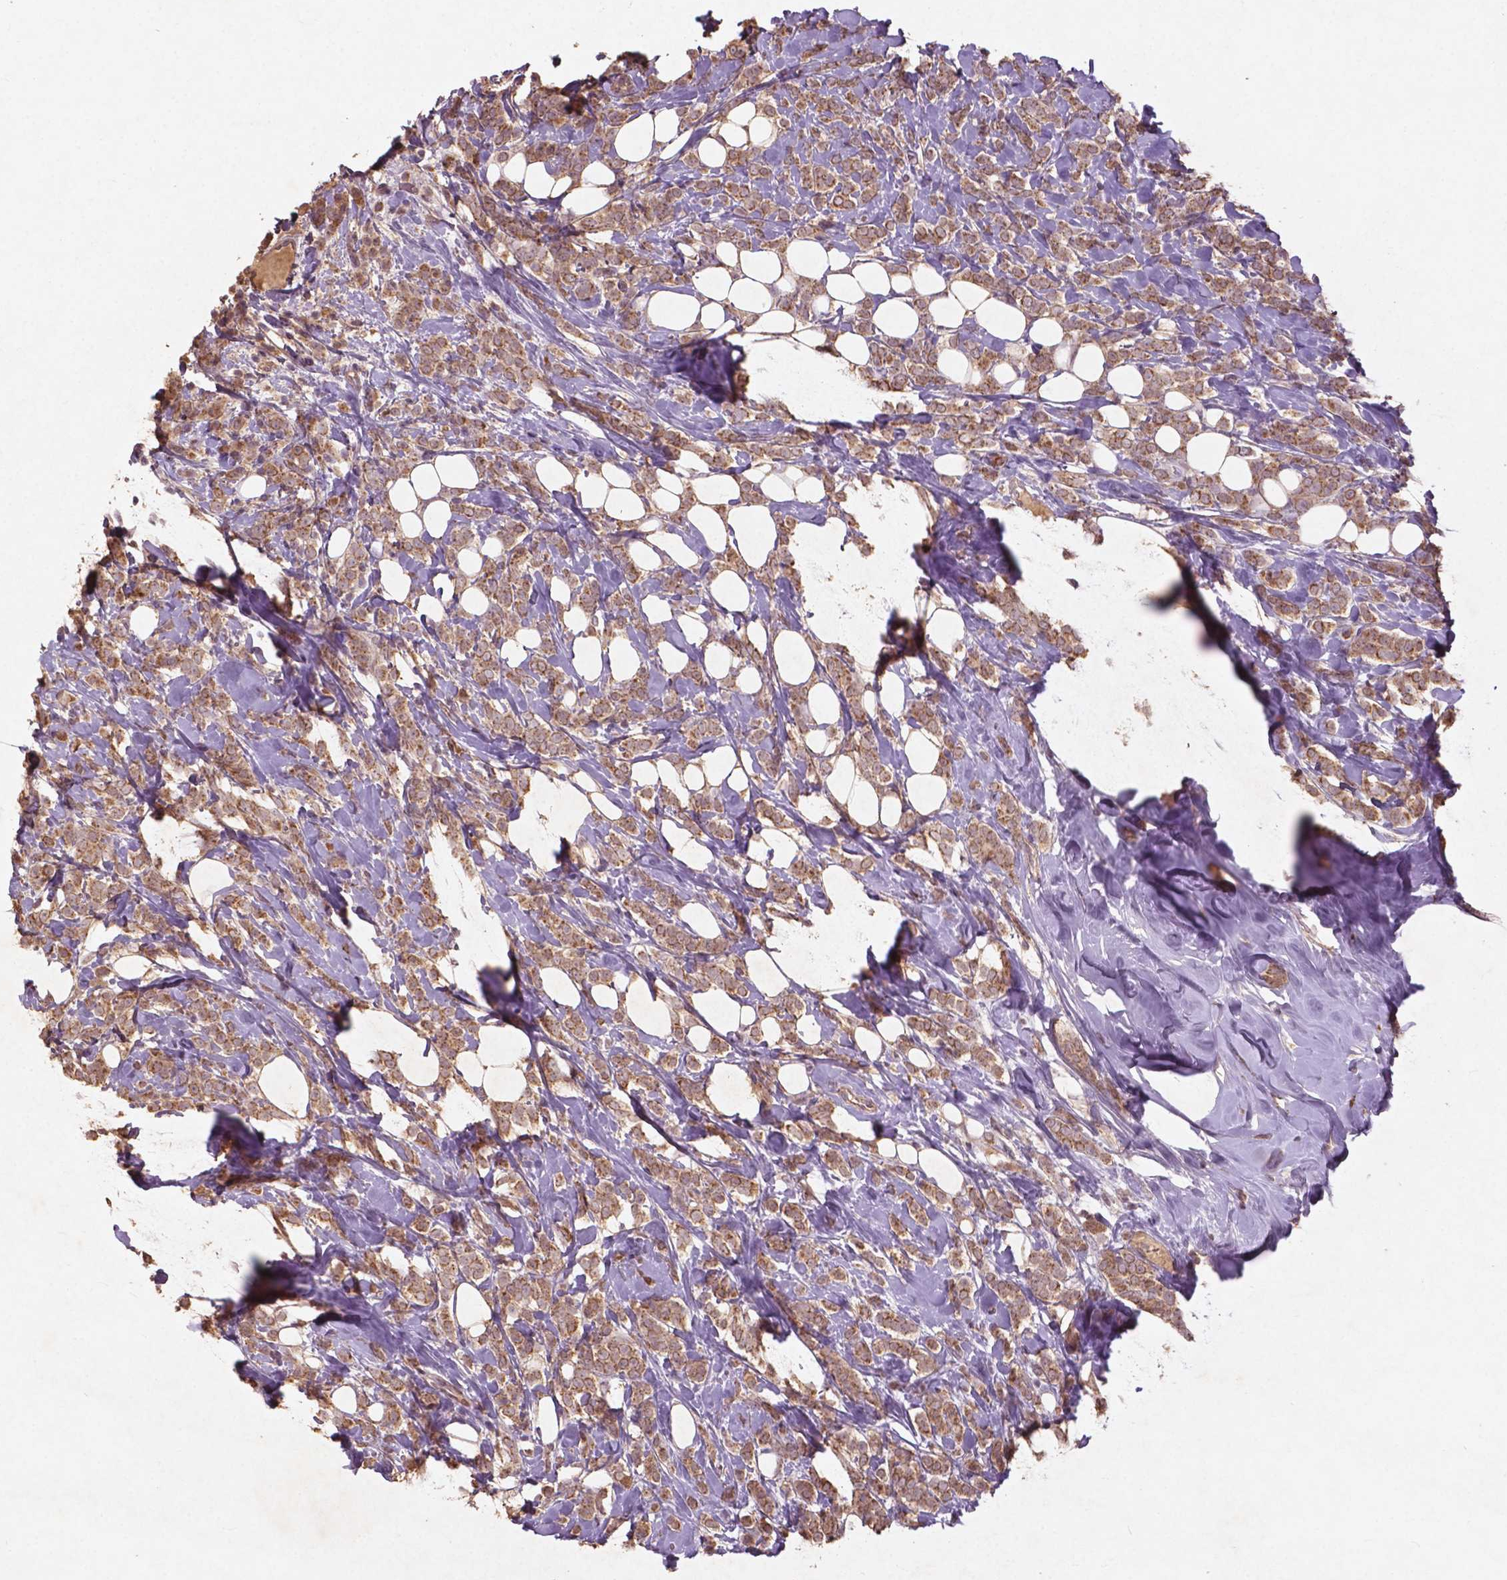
{"staining": {"intensity": "moderate", "quantity": ">75%", "location": "cytoplasmic/membranous"}, "tissue": "breast cancer", "cell_type": "Tumor cells", "image_type": "cancer", "snomed": [{"axis": "morphology", "description": "Lobular carcinoma"}, {"axis": "topography", "description": "Breast"}], "caption": "IHC micrograph of breast cancer (lobular carcinoma) stained for a protein (brown), which displays medium levels of moderate cytoplasmic/membranous staining in approximately >75% of tumor cells.", "gene": "ST6GALNAC5", "patient": {"sex": "female", "age": 49}}